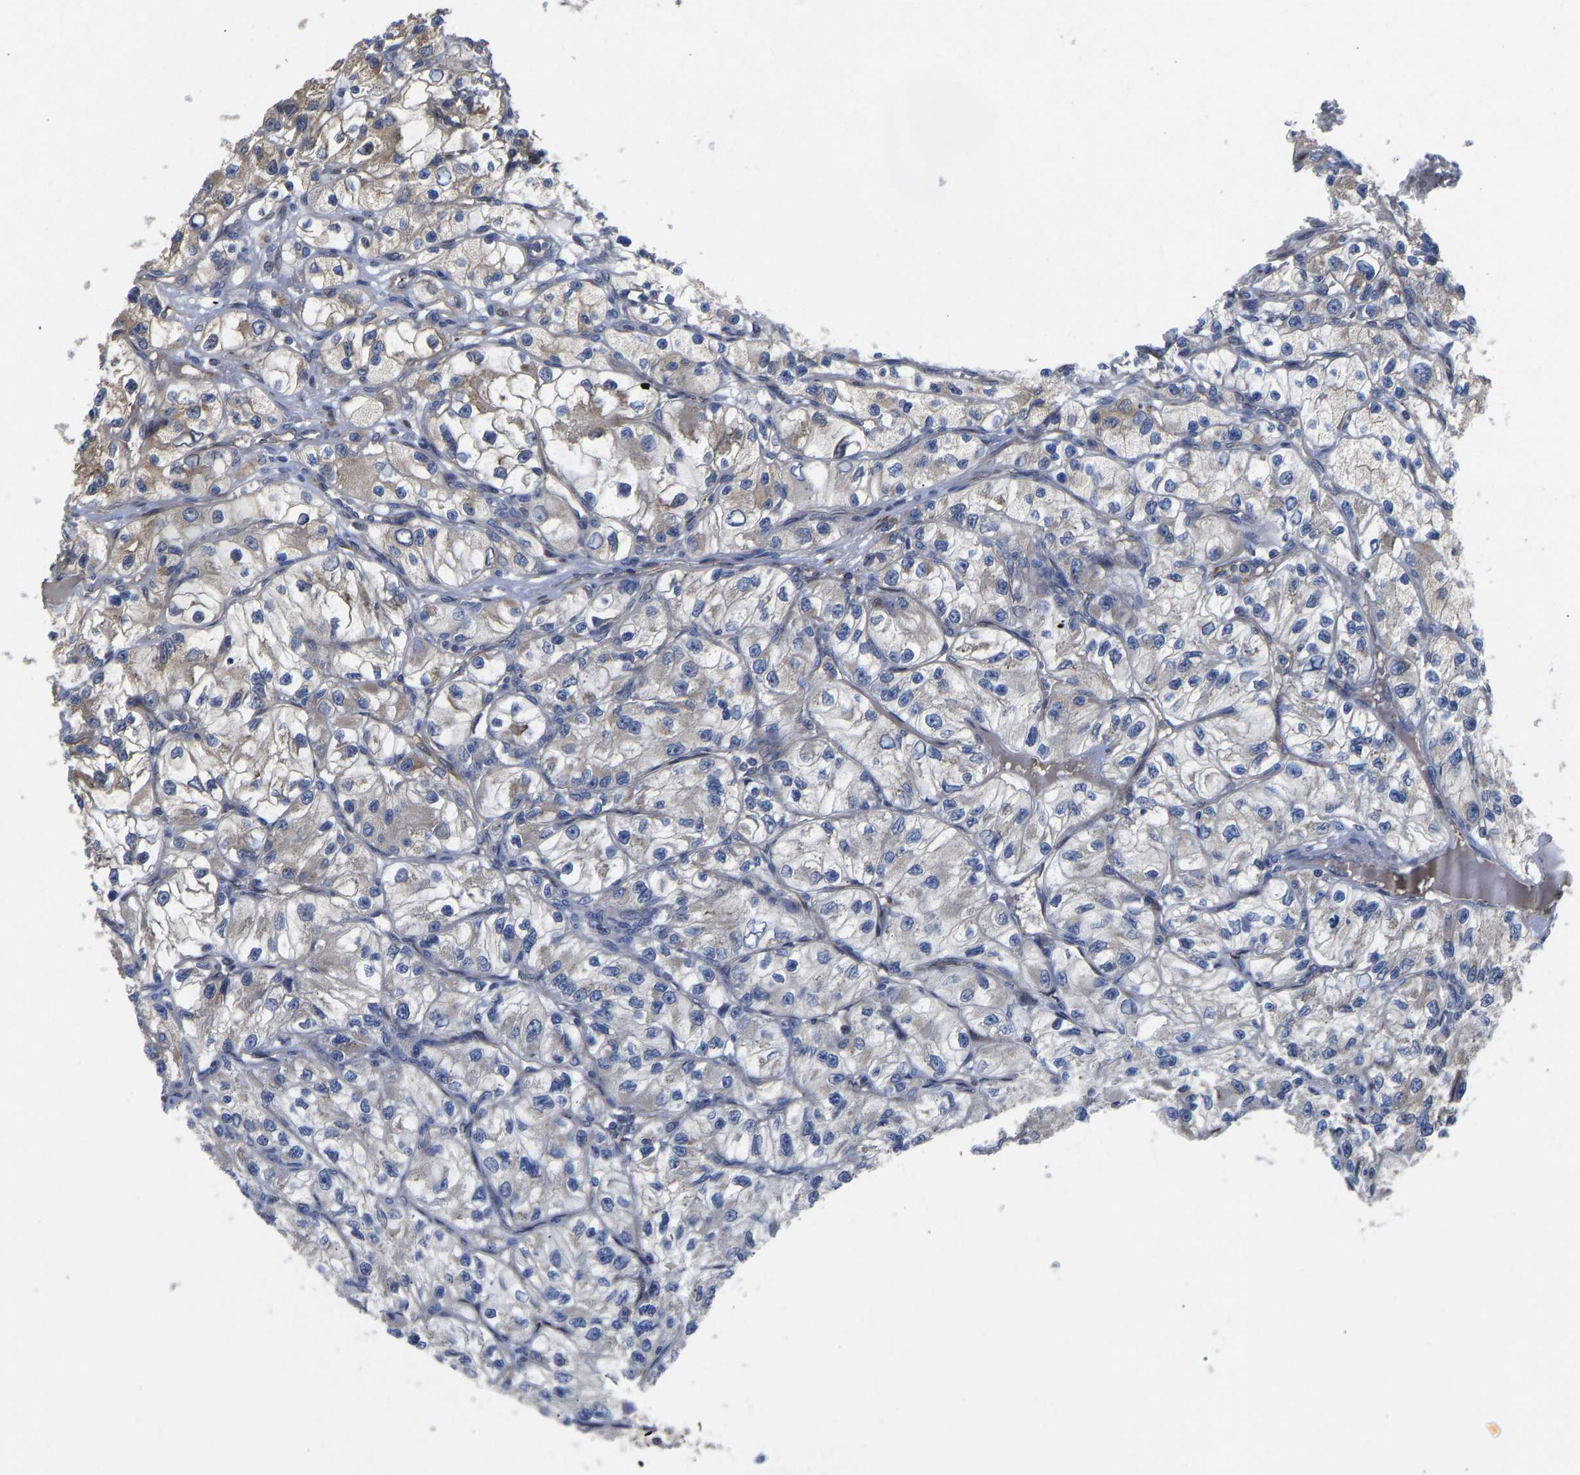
{"staining": {"intensity": "weak", "quantity": "<25%", "location": "cytoplasmic/membranous"}, "tissue": "renal cancer", "cell_type": "Tumor cells", "image_type": "cancer", "snomed": [{"axis": "morphology", "description": "Adenocarcinoma, NOS"}, {"axis": "topography", "description": "Kidney"}], "caption": "Tumor cells are negative for protein expression in human adenocarcinoma (renal).", "gene": "FRRS1", "patient": {"sex": "female", "age": 57}}